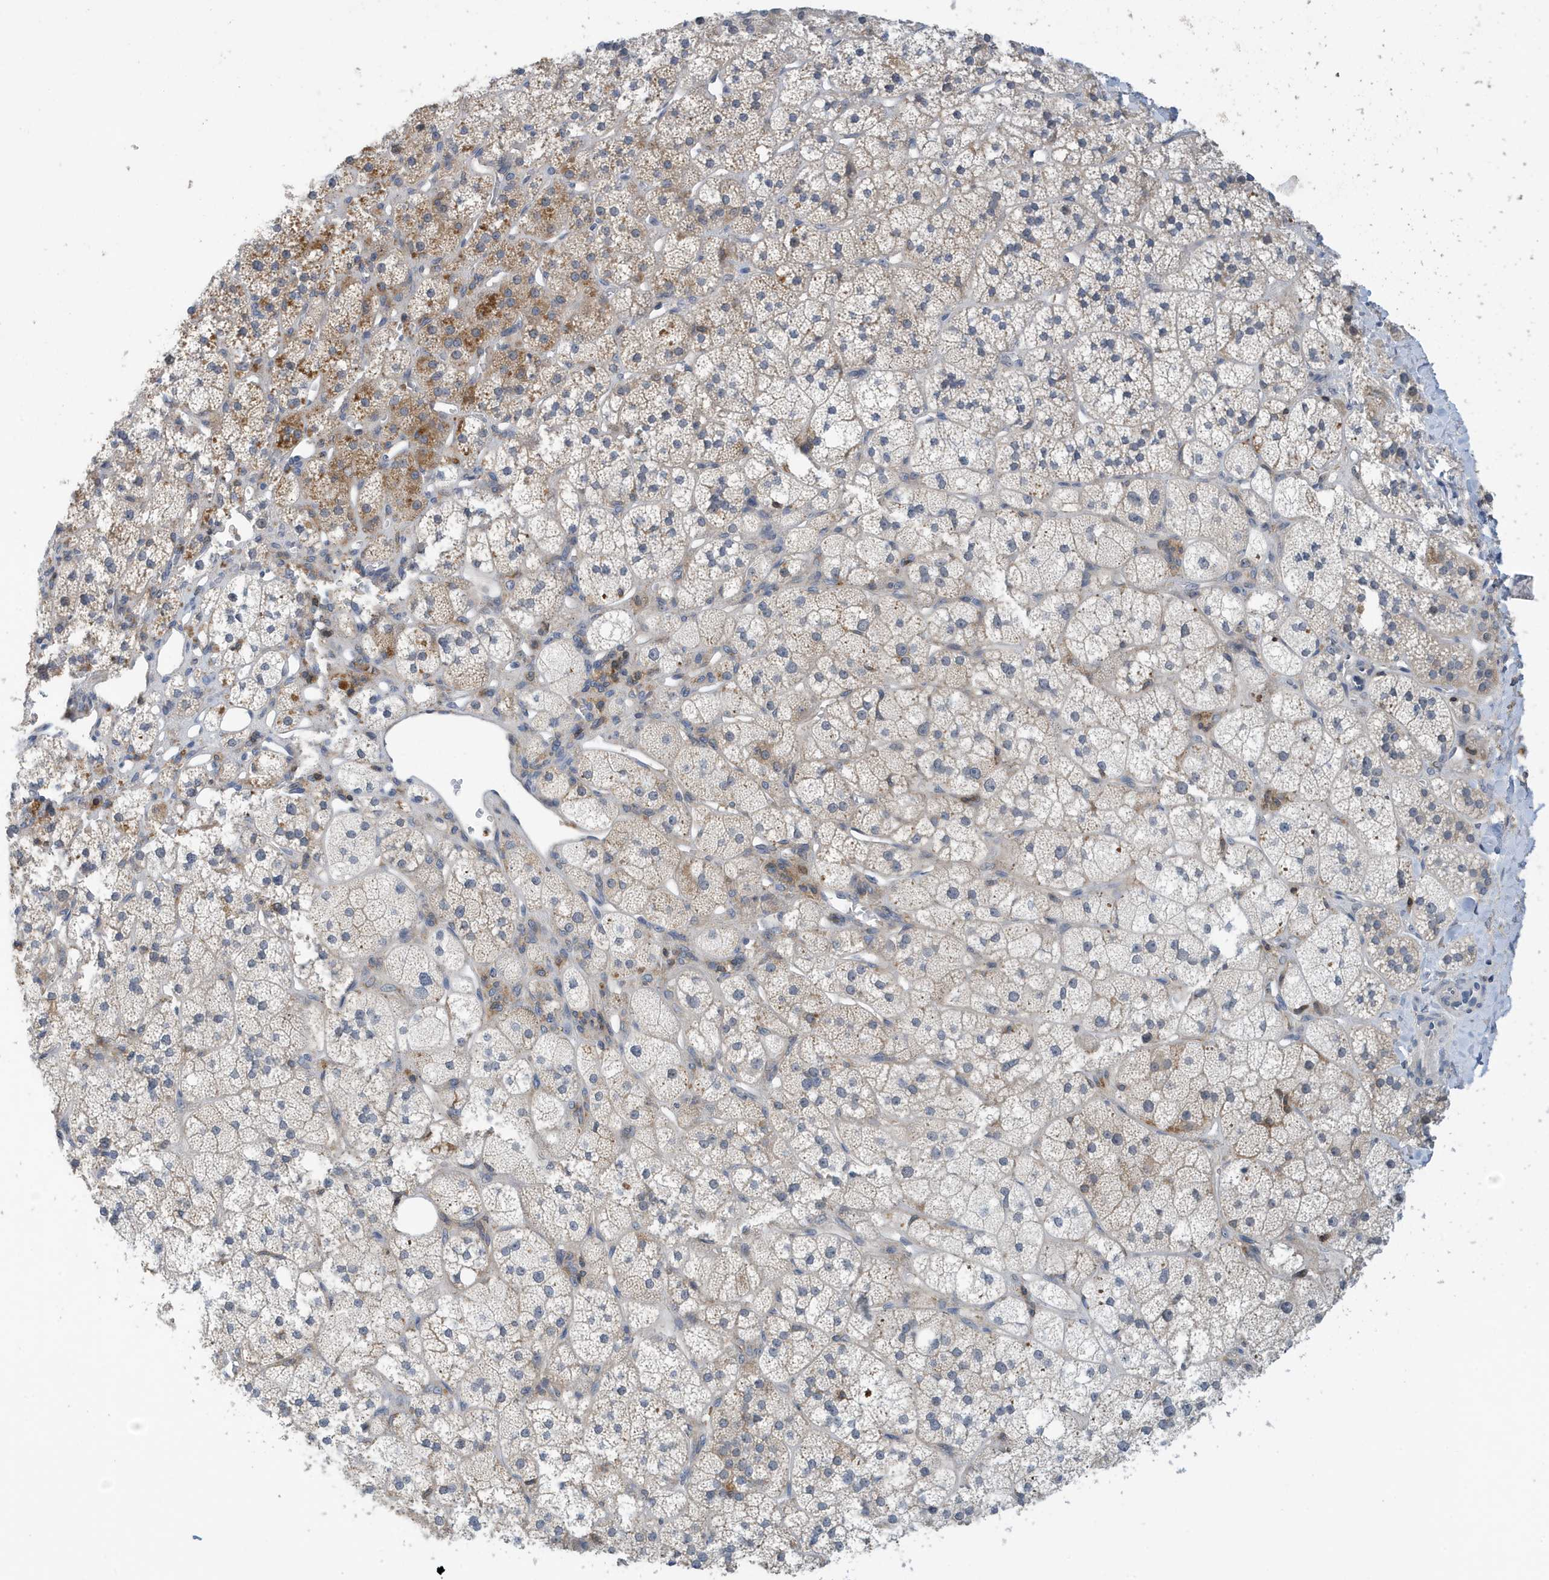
{"staining": {"intensity": "moderate", "quantity": "25%-75%", "location": "cytoplasmic/membranous"}, "tissue": "adrenal gland", "cell_type": "Glandular cells", "image_type": "normal", "snomed": [{"axis": "morphology", "description": "Normal tissue, NOS"}, {"axis": "topography", "description": "Adrenal gland"}], "caption": "Immunohistochemistry staining of benign adrenal gland, which shows medium levels of moderate cytoplasmic/membranous positivity in approximately 25%-75% of glandular cells indicating moderate cytoplasmic/membranous protein expression. The staining was performed using DAB (brown) for protein detection and nuclei were counterstained in hematoxylin (blue).", "gene": "NSUN3", "patient": {"sex": "male", "age": 61}}